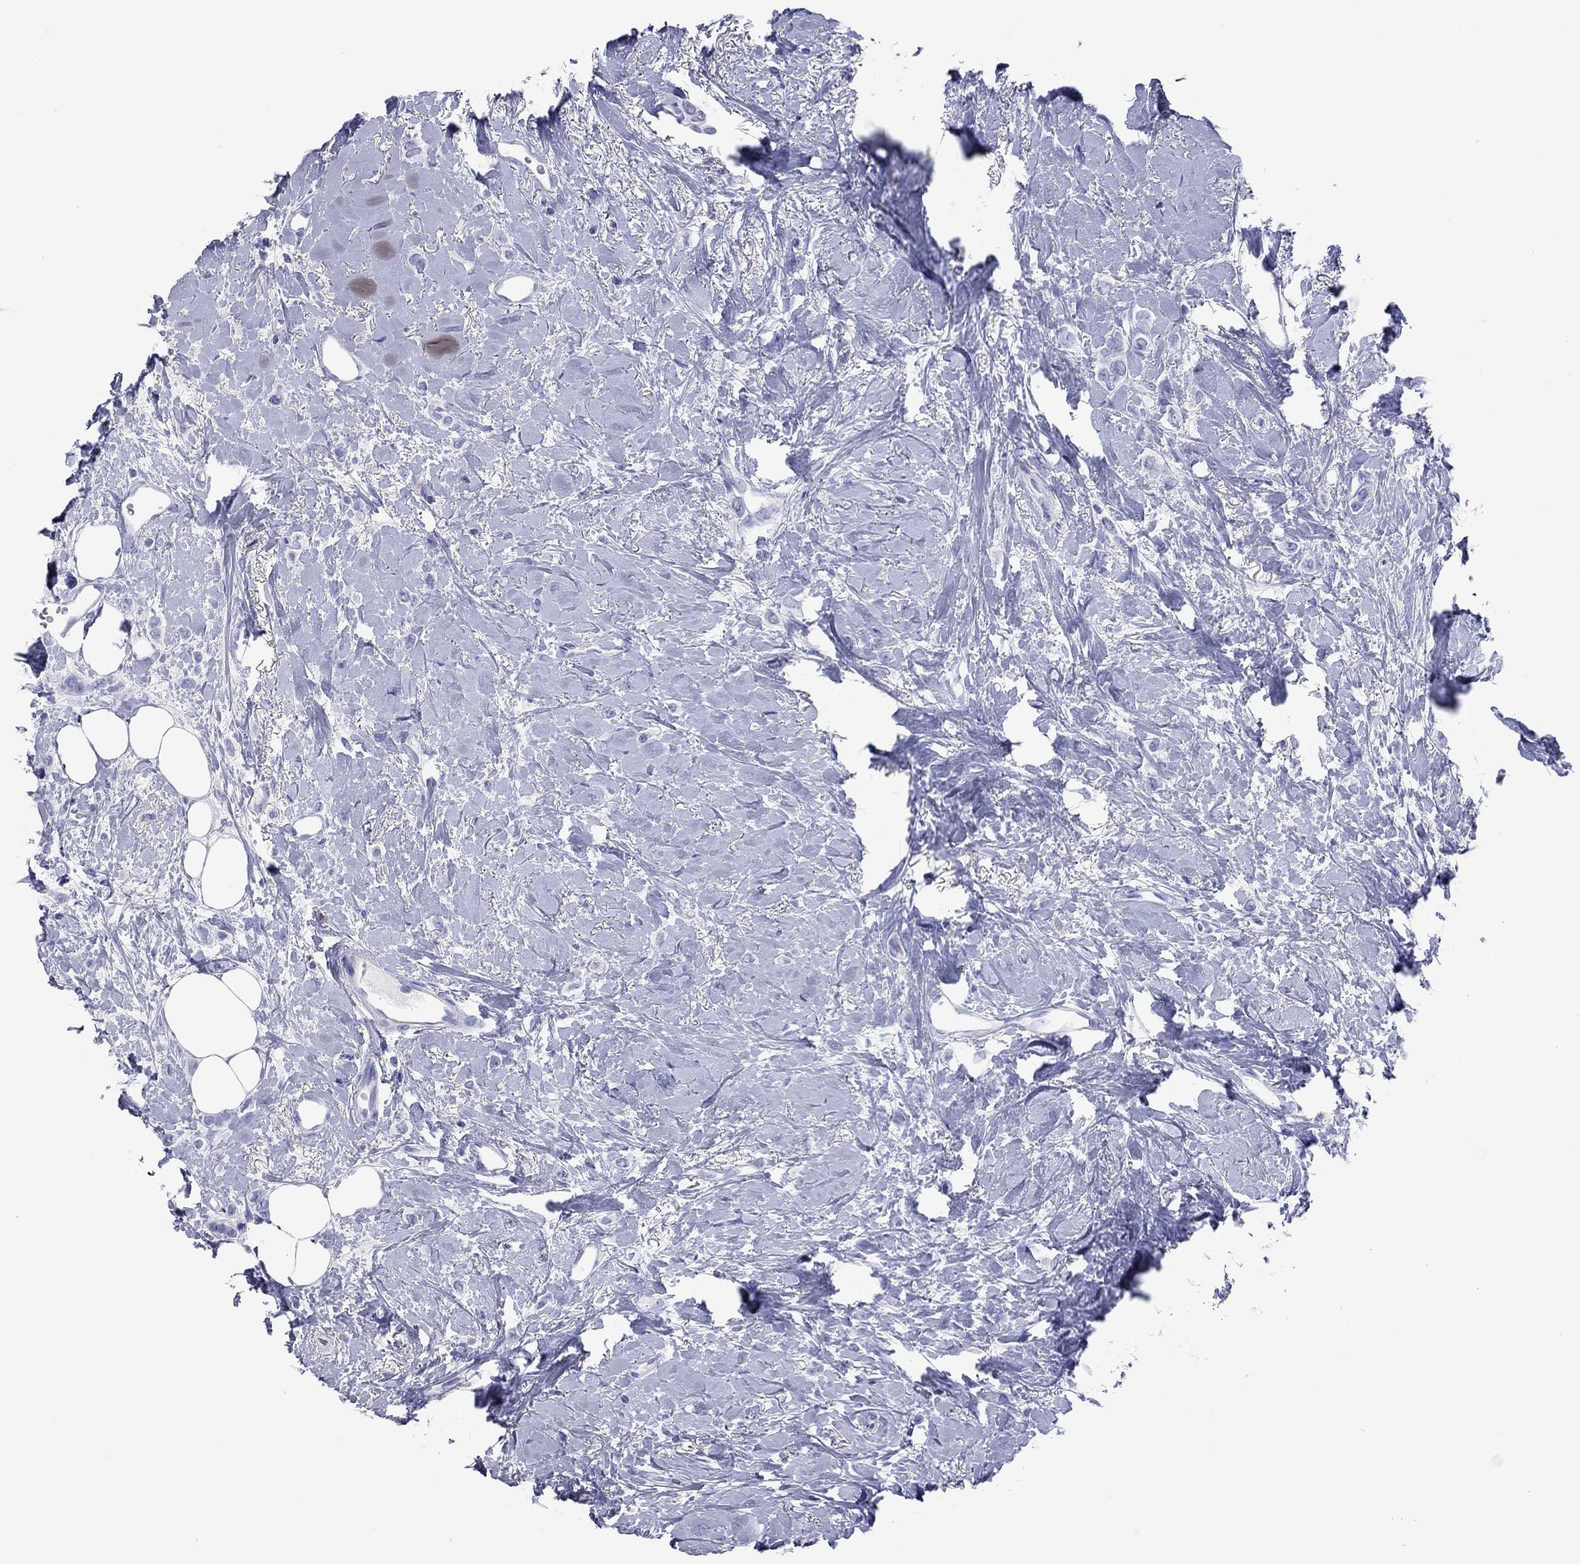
{"staining": {"intensity": "negative", "quantity": "none", "location": "none"}, "tissue": "breast cancer", "cell_type": "Tumor cells", "image_type": "cancer", "snomed": [{"axis": "morphology", "description": "Lobular carcinoma"}, {"axis": "topography", "description": "Breast"}], "caption": "Lobular carcinoma (breast) was stained to show a protein in brown. There is no significant expression in tumor cells.", "gene": "VSIG10", "patient": {"sex": "female", "age": 66}}